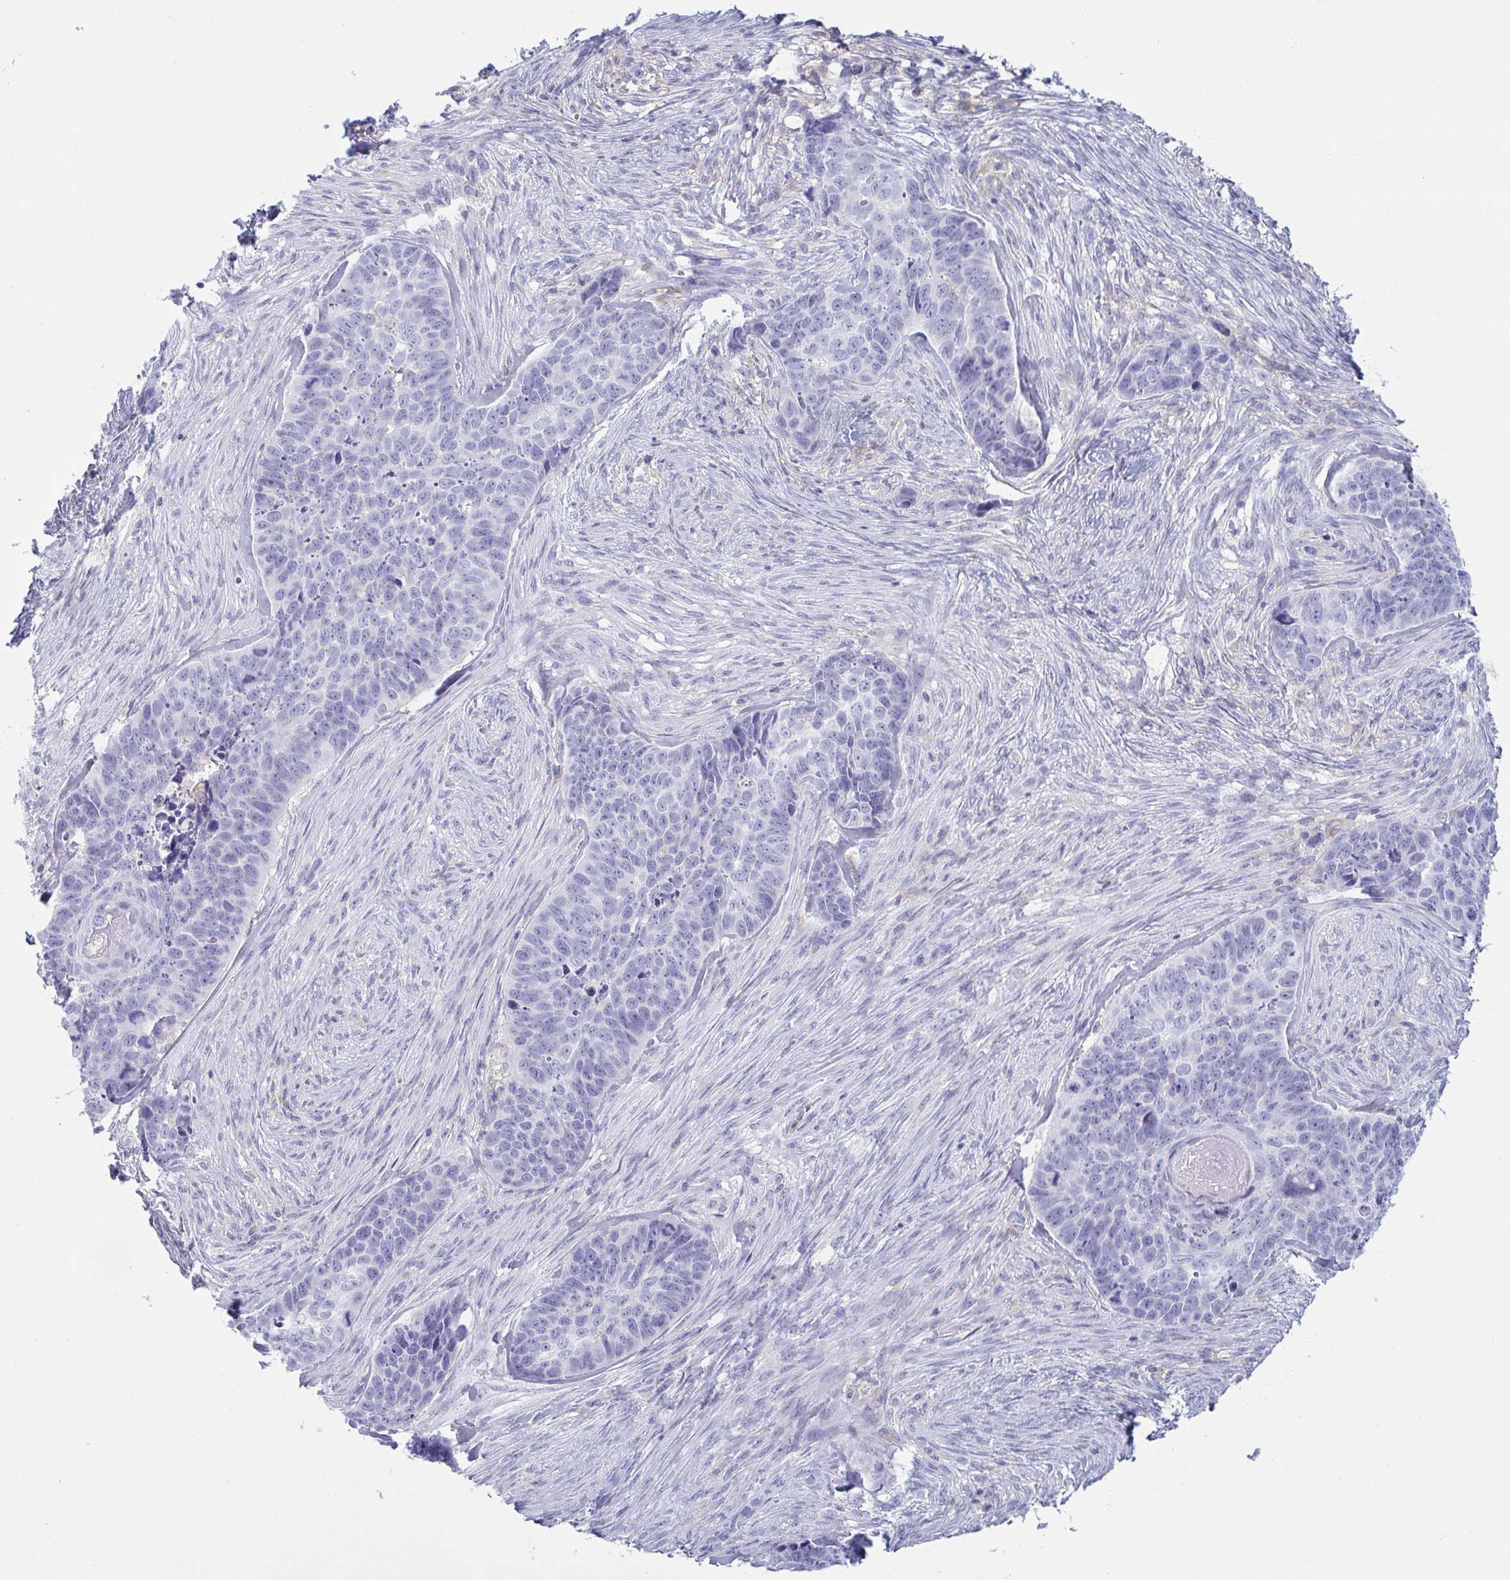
{"staining": {"intensity": "negative", "quantity": "none", "location": "none"}, "tissue": "skin cancer", "cell_type": "Tumor cells", "image_type": "cancer", "snomed": [{"axis": "morphology", "description": "Basal cell carcinoma"}, {"axis": "topography", "description": "Skin"}], "caption": "This is an immunohistochemistry (IHC) histopathology image of human skin cancer. There is no expression in tumor cells.", "gene": "MYO1F", "patient": {"sex": "female", "age": 82}}